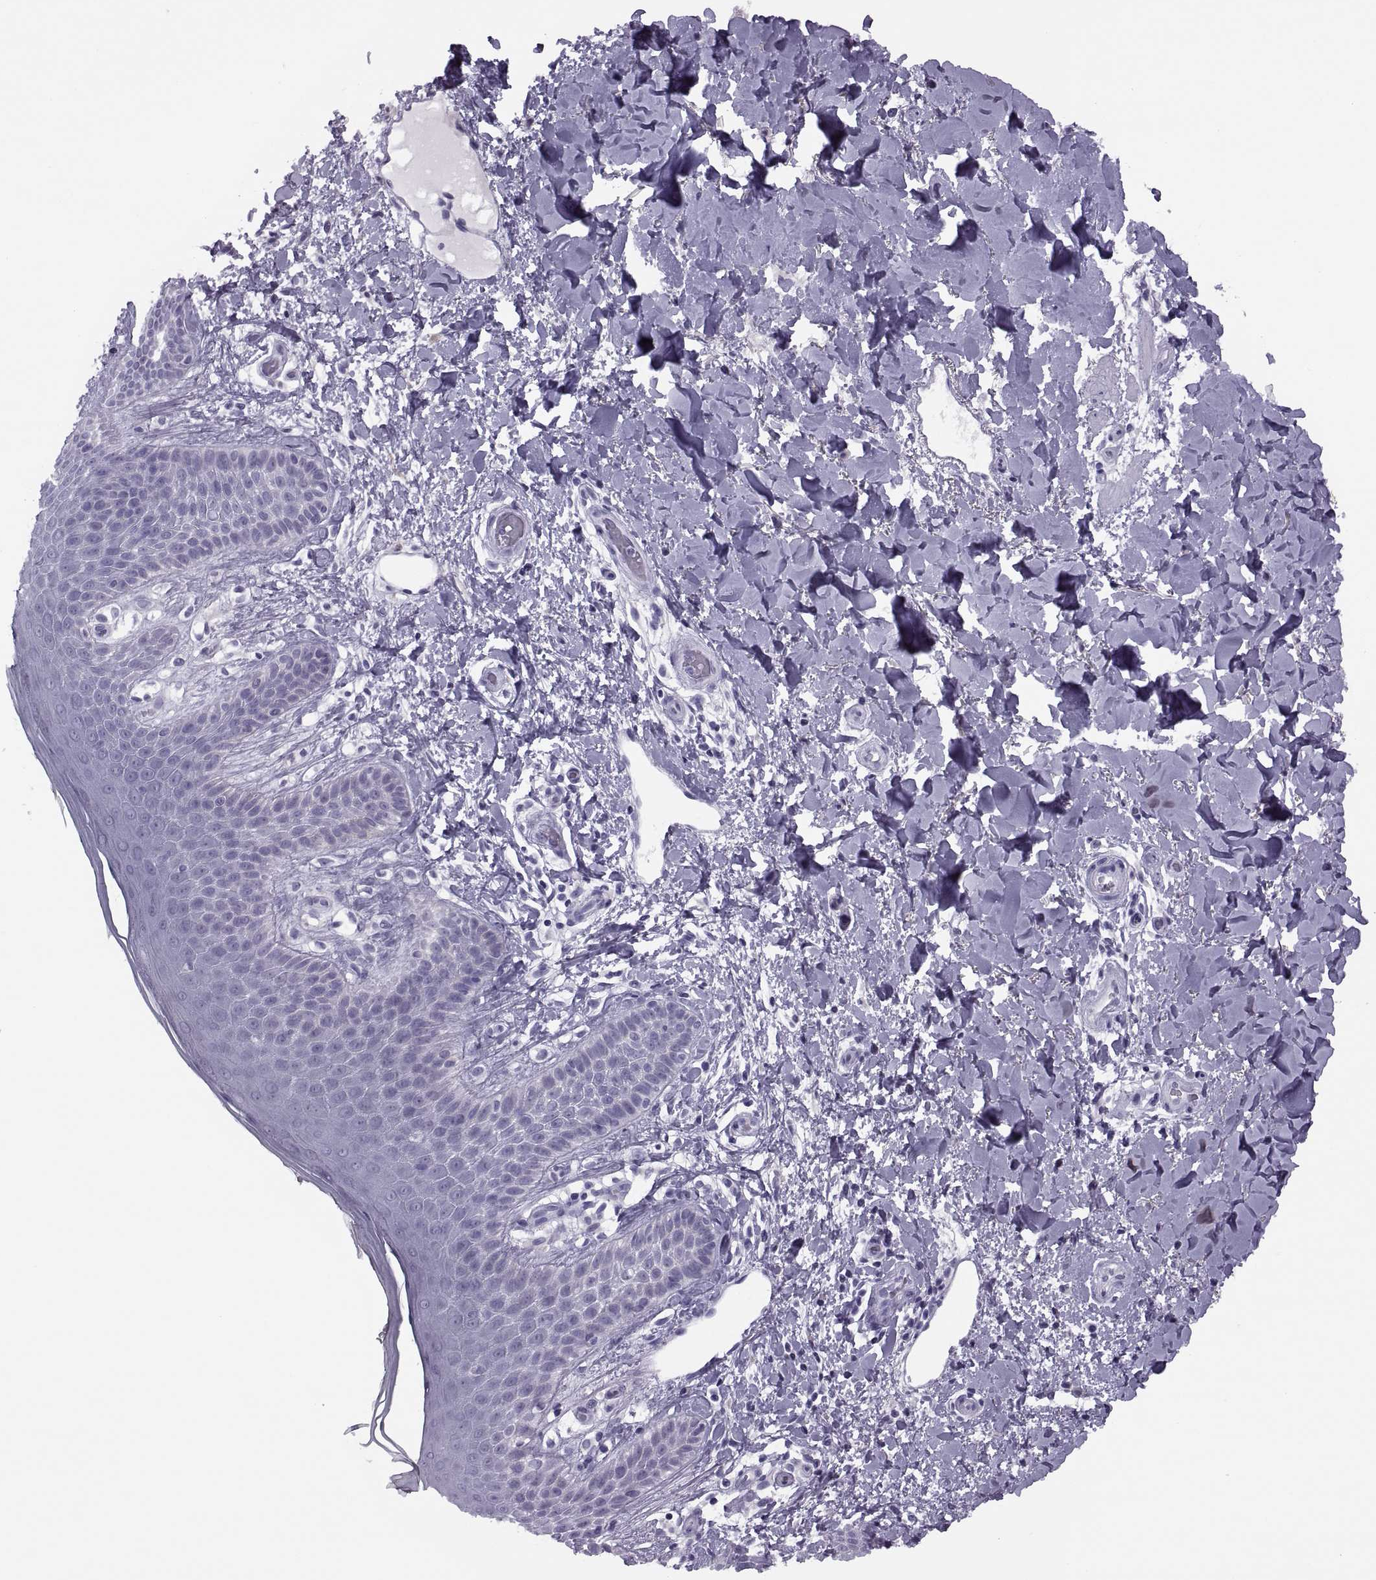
{"staining": {"intensity": "negative", "quantity": "none", "location": "none"}, "tissue": "skin", "cell_type": "Epidermal cells", "image_type": "normal", "snomed": [{"axis": "morphology", "description": "Normal tissue, NOS"}, {"axis": "topography", "description": "Anal"}], "caption": "DAB (3,3'-diaminobenzidine) immunohistochemical staining of benign human skin demonstrates no significant expression in epidermal cells.", "gene": "FAM24A", "patient": {"sex": "male", "age": 36}}